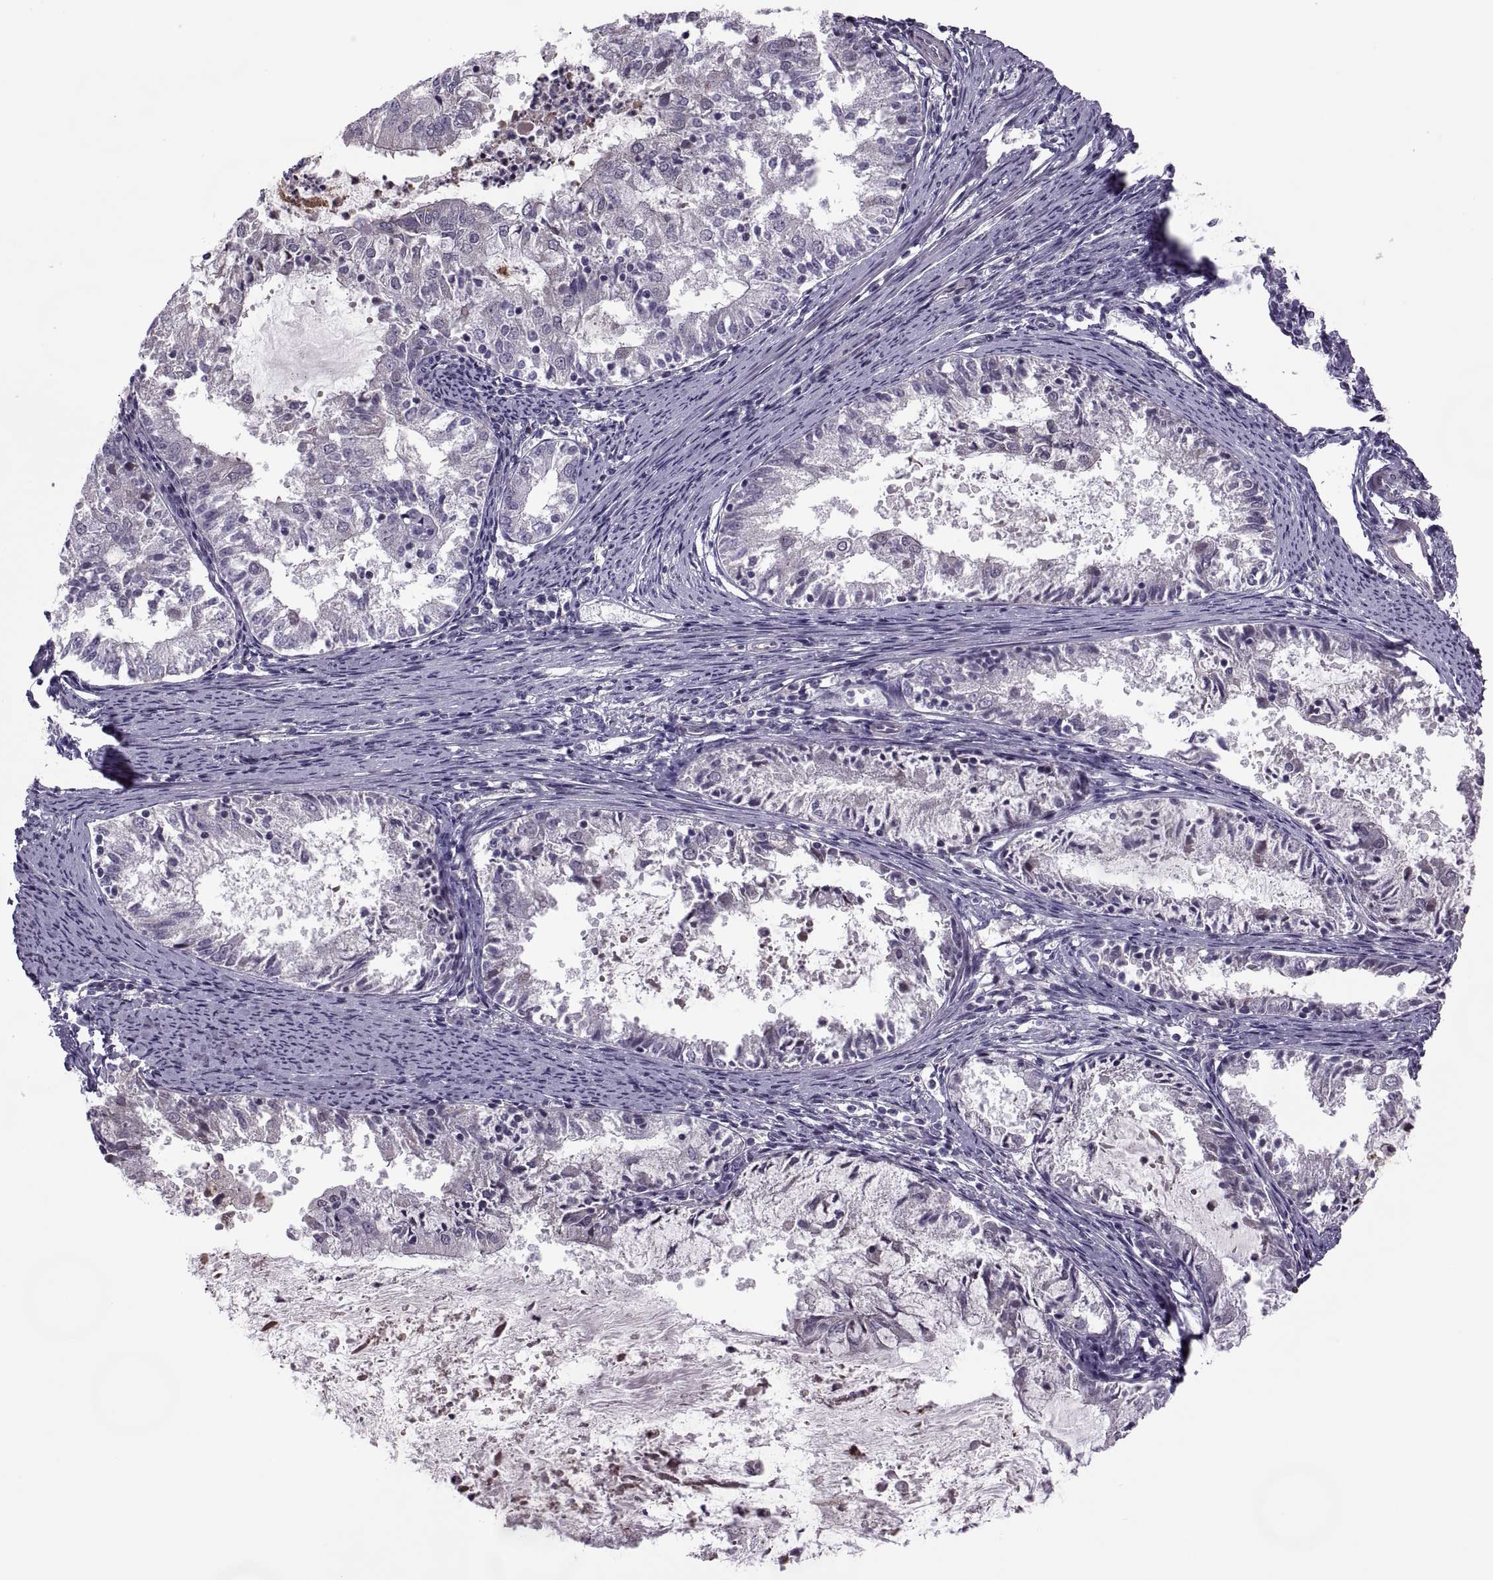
{"staining": {"intensity": "negative", "quantity": "none", "location": "none"}, "tissue": "endometrial cancer", "cell_type": "Tumor cells", "image_type": "cancer", "snomed": [{"axis": "morphology", "description": "Adenocarcinoma, NOS"}, {"axis": "topography", "description": "Endometrium"}], "caption": "Protein analysis of adenocarcinoma (endometrial) displays no significant expression in tumor cells.", "gene": "ODF3", "patient": {"sex": "female", "age": 57}}